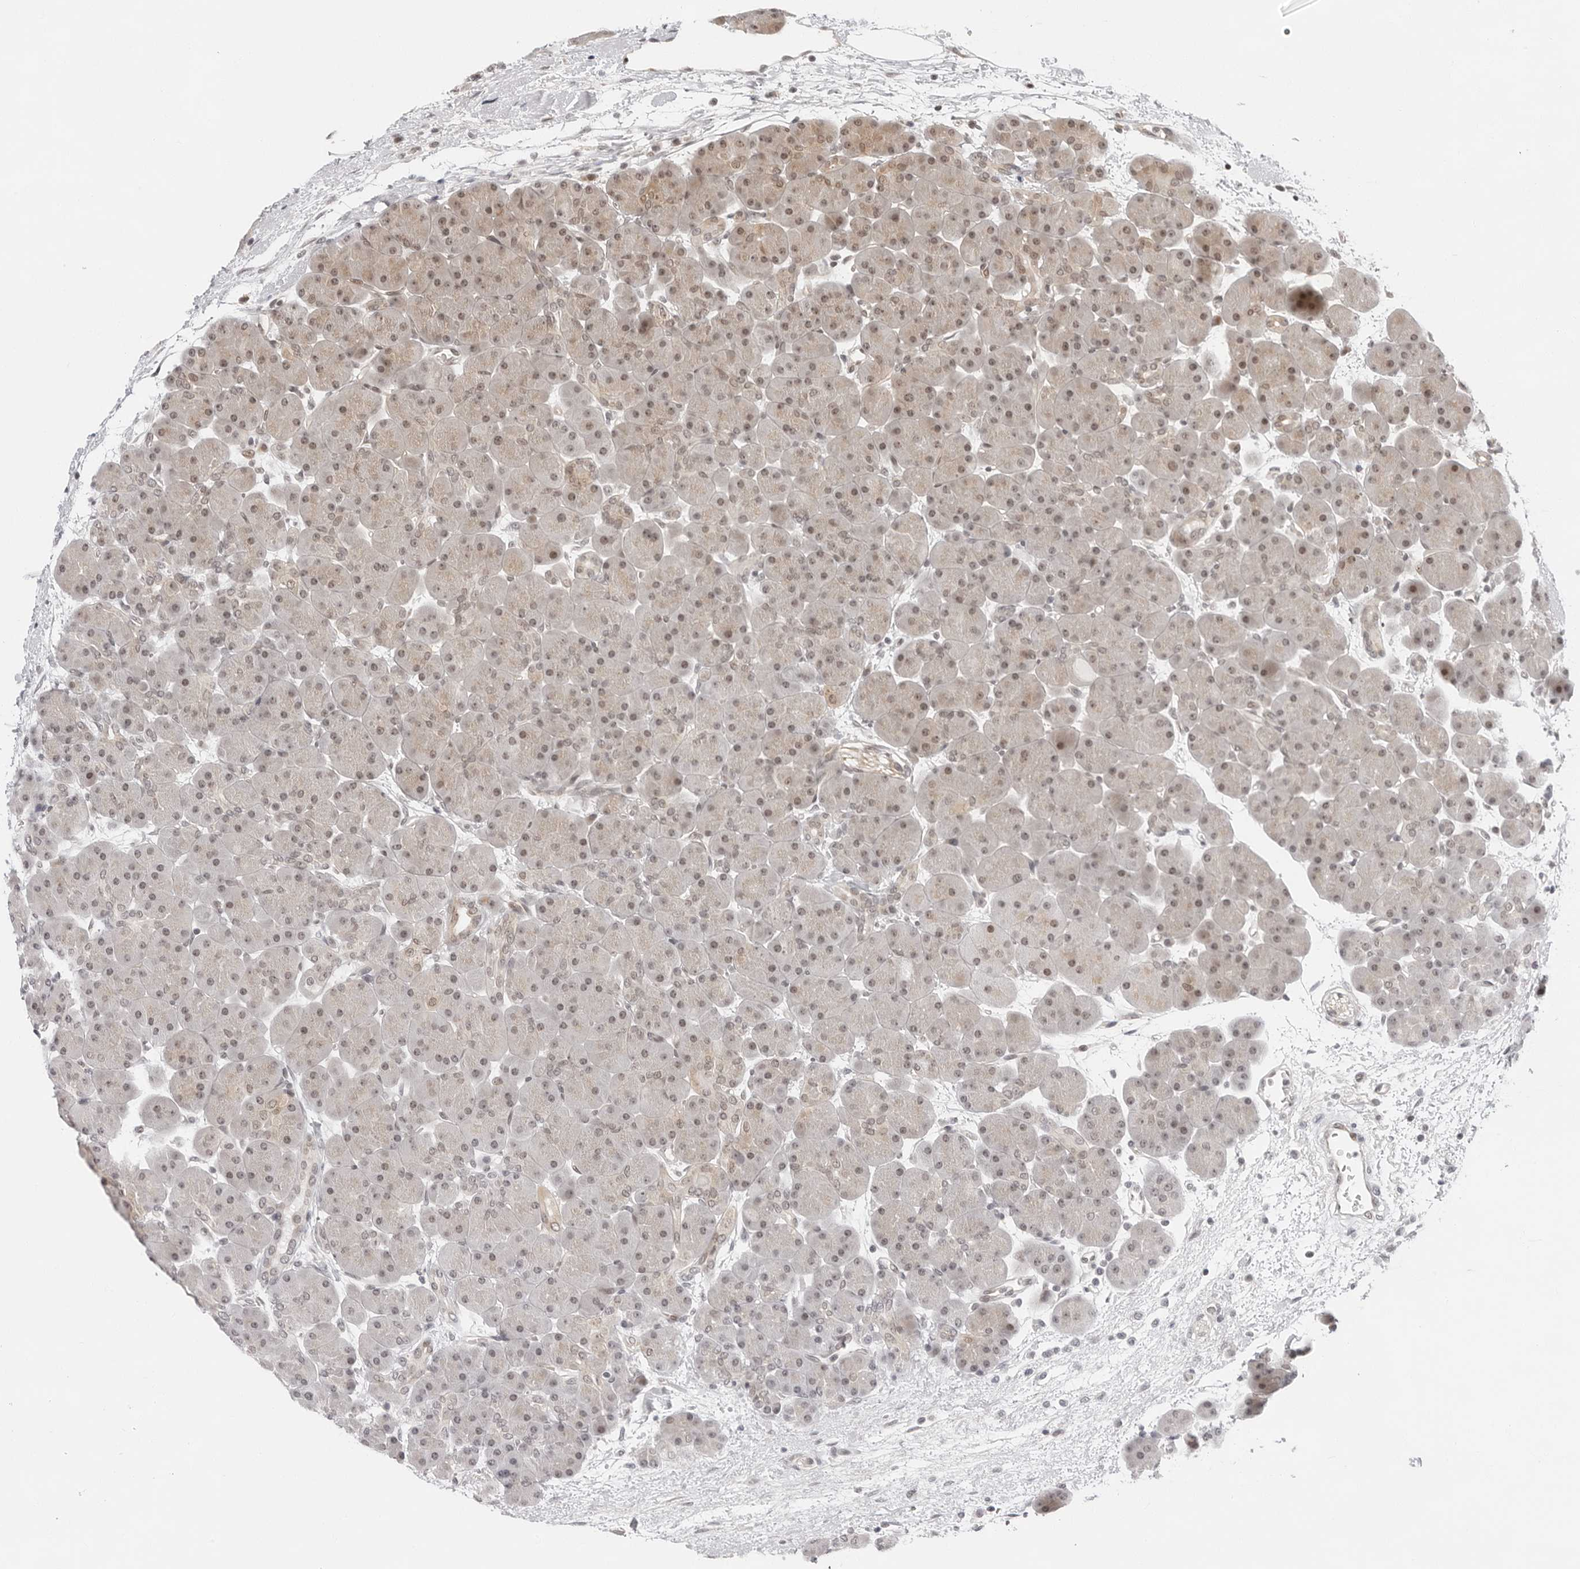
{"staining": {"intensity": "weak", "quantity": "25%-75%", "location": "nuclear"}, "tissue": "pancreas", "cell_type": "Exocrine glandular cells", "image_type": "normal", "snomed": [{"axis": "morphology", "description": "Normal tissue, NOS"}, {"axis": "topography", "description": "Pancreas"}], "caption": "Protein staining of unremarkable pancreas shows weak nuclear positivity in about 25%-75% of exocrine glandular cells.", "gene": "ITGB3BP", "patient": {"sex": "male", "age": 66}}